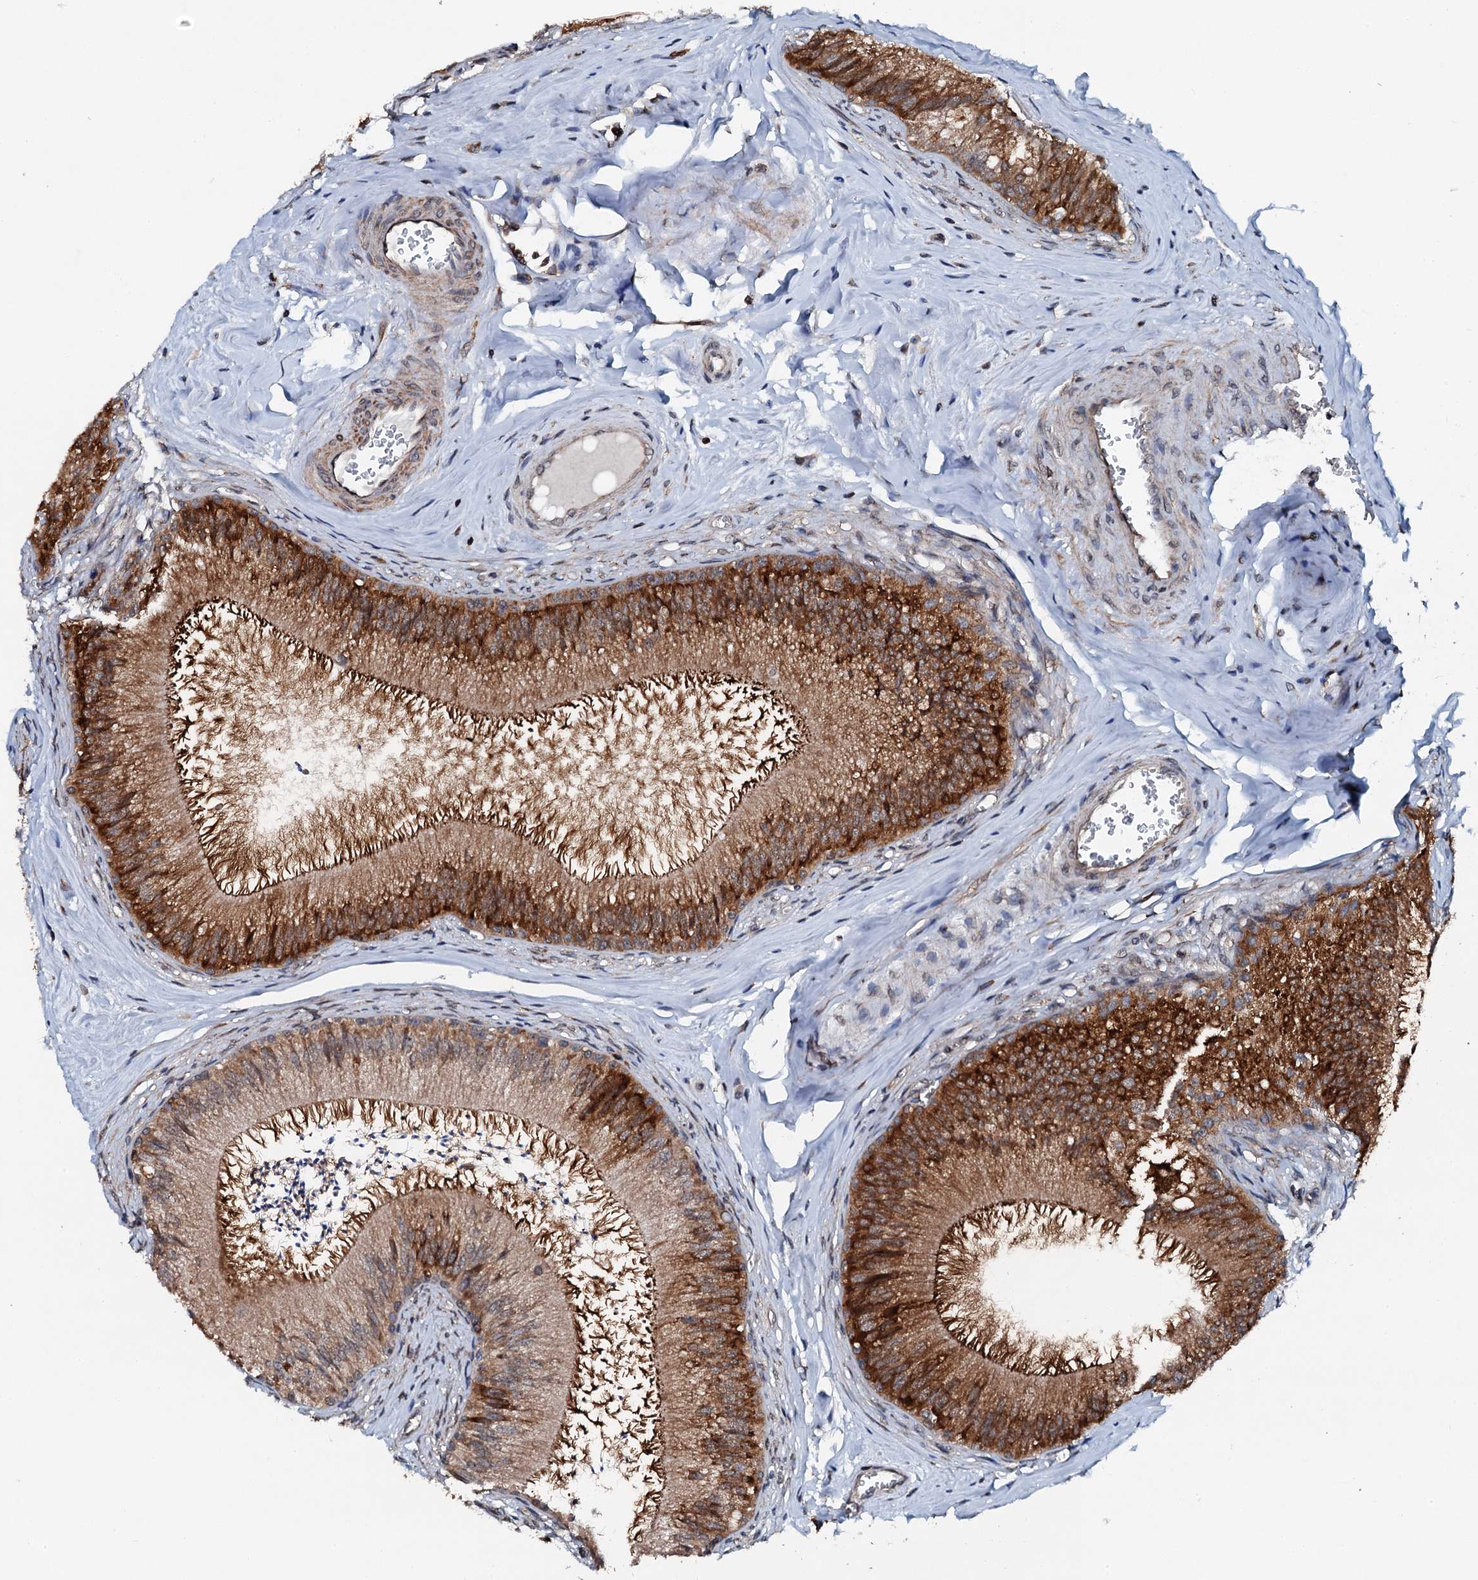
{"staining": {"intensity": "strong", "quantity": ">75%", "location": "cytoplasmic/membranous"}, "tissue": "epididymis", "cell_type": "Glandular cells", "image_type": "normal", "snomed": [{"axis": "morphology", "description": "Normal tissue, NOS"}, {"axis": "topography", "description": "Epididymis"}], "caption": "This is an image of IHC staining of normal epididymis, which shows strong staining in the cytoplasmic/membranous of glandular cells.", "gene": "EDC4", "patient": {"sex": "male", "age": 46}}